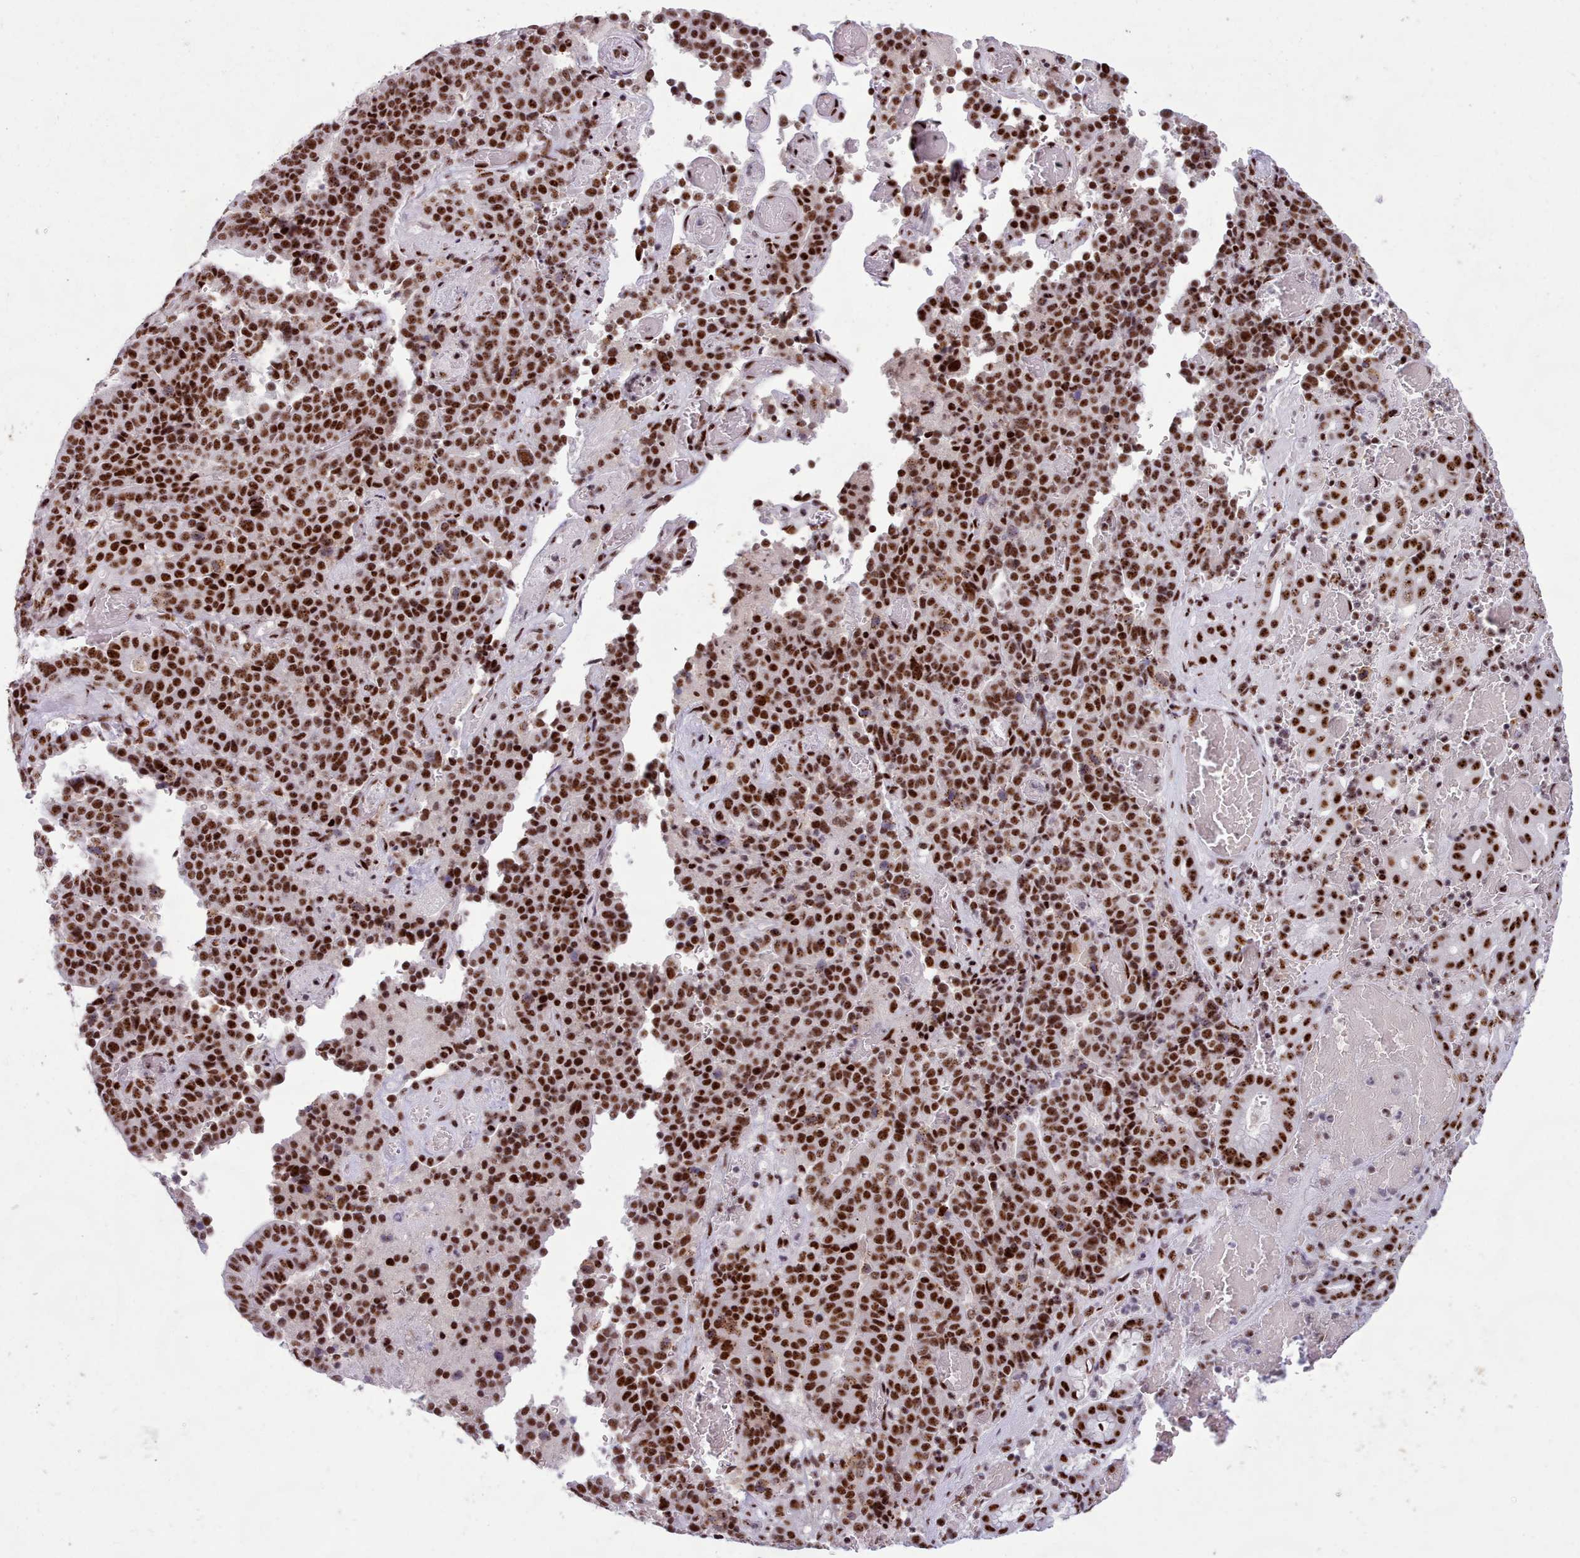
{"staining": {"intensity": "strong", "quantity": ">75%", "location": "nuclear"}, "tissue": "stomach cancer", "cell_type": "Tumor cells", "image_type": "cancer", "snomed": [{"axis": "morphology", "description": "Adenocarcinoma, NOS"}, {"axis": "topography", "description": "Stomach"}], "caption": "Protein staining exhibits strong nuclear expression in about >75% of tumor cells in adenocarcinoma (stomach).", "gene": "TMEM35B", "patient": {"sex": "male", "age": 48}}